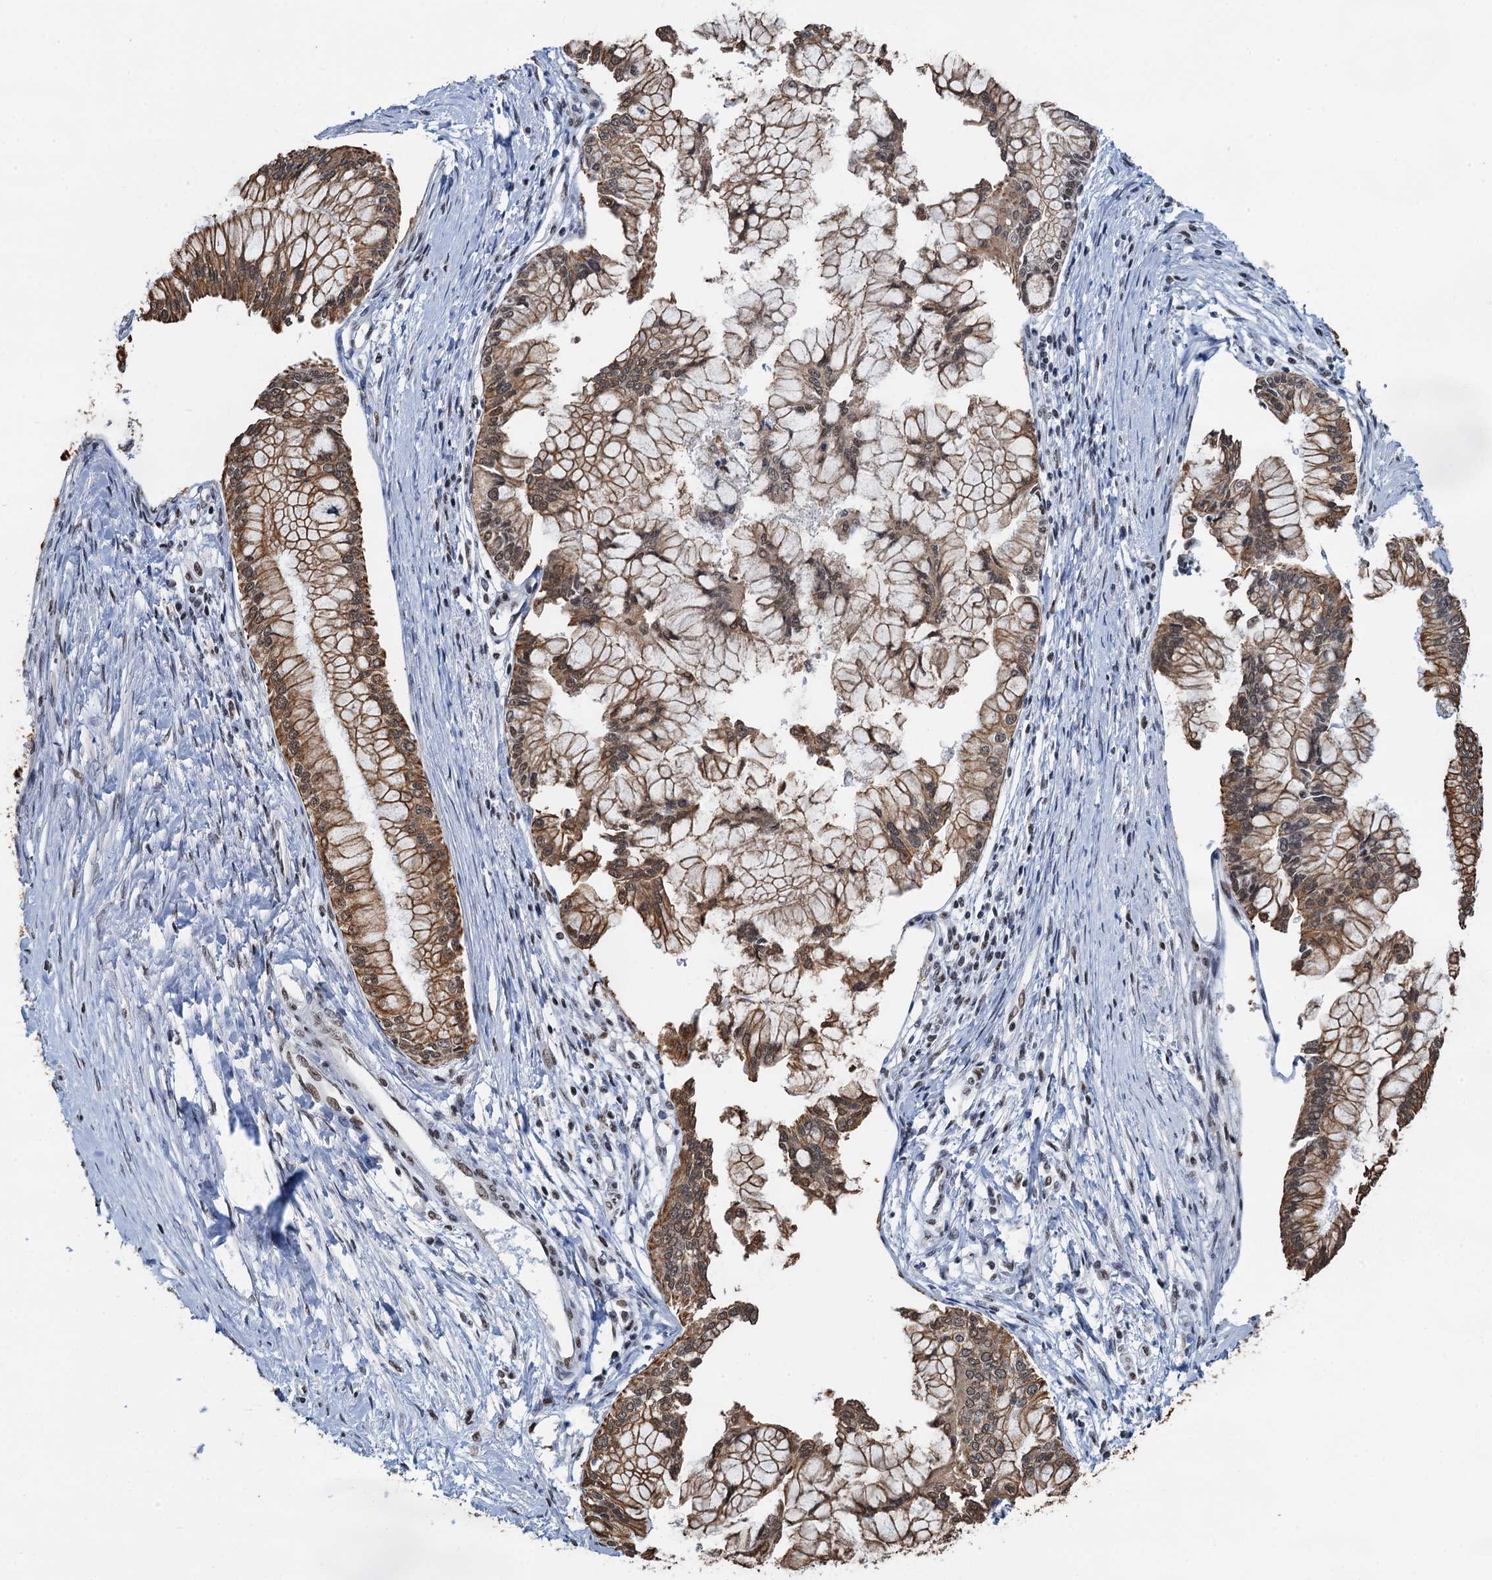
{"staining": {"intensity": "moderate", "quantity": ">75%", "location": "cytoplasmic/membranous"}, "tissue": "pancreatic cancer", "cell_type": "Tumor cells", "image_type": "cancer", "snomed": [{"axis": "morphology", "description": "Adenocarcinoma, NOS"}, {"axis": "topography", "description": "Pancreas"}], "caption": "Pancreatic adenocarcinoma tissue shows moderate cytoplasmic/membranous positivity in about >75% of tumor cells The staining was performed using DAB (3,3'-diaminobenzidine), with brown indicating positive protein expression. Nuclei are stained blue with hematoxylin.", "gene": "ZNF609", "patient": {"sex": "male", "age": 46}}